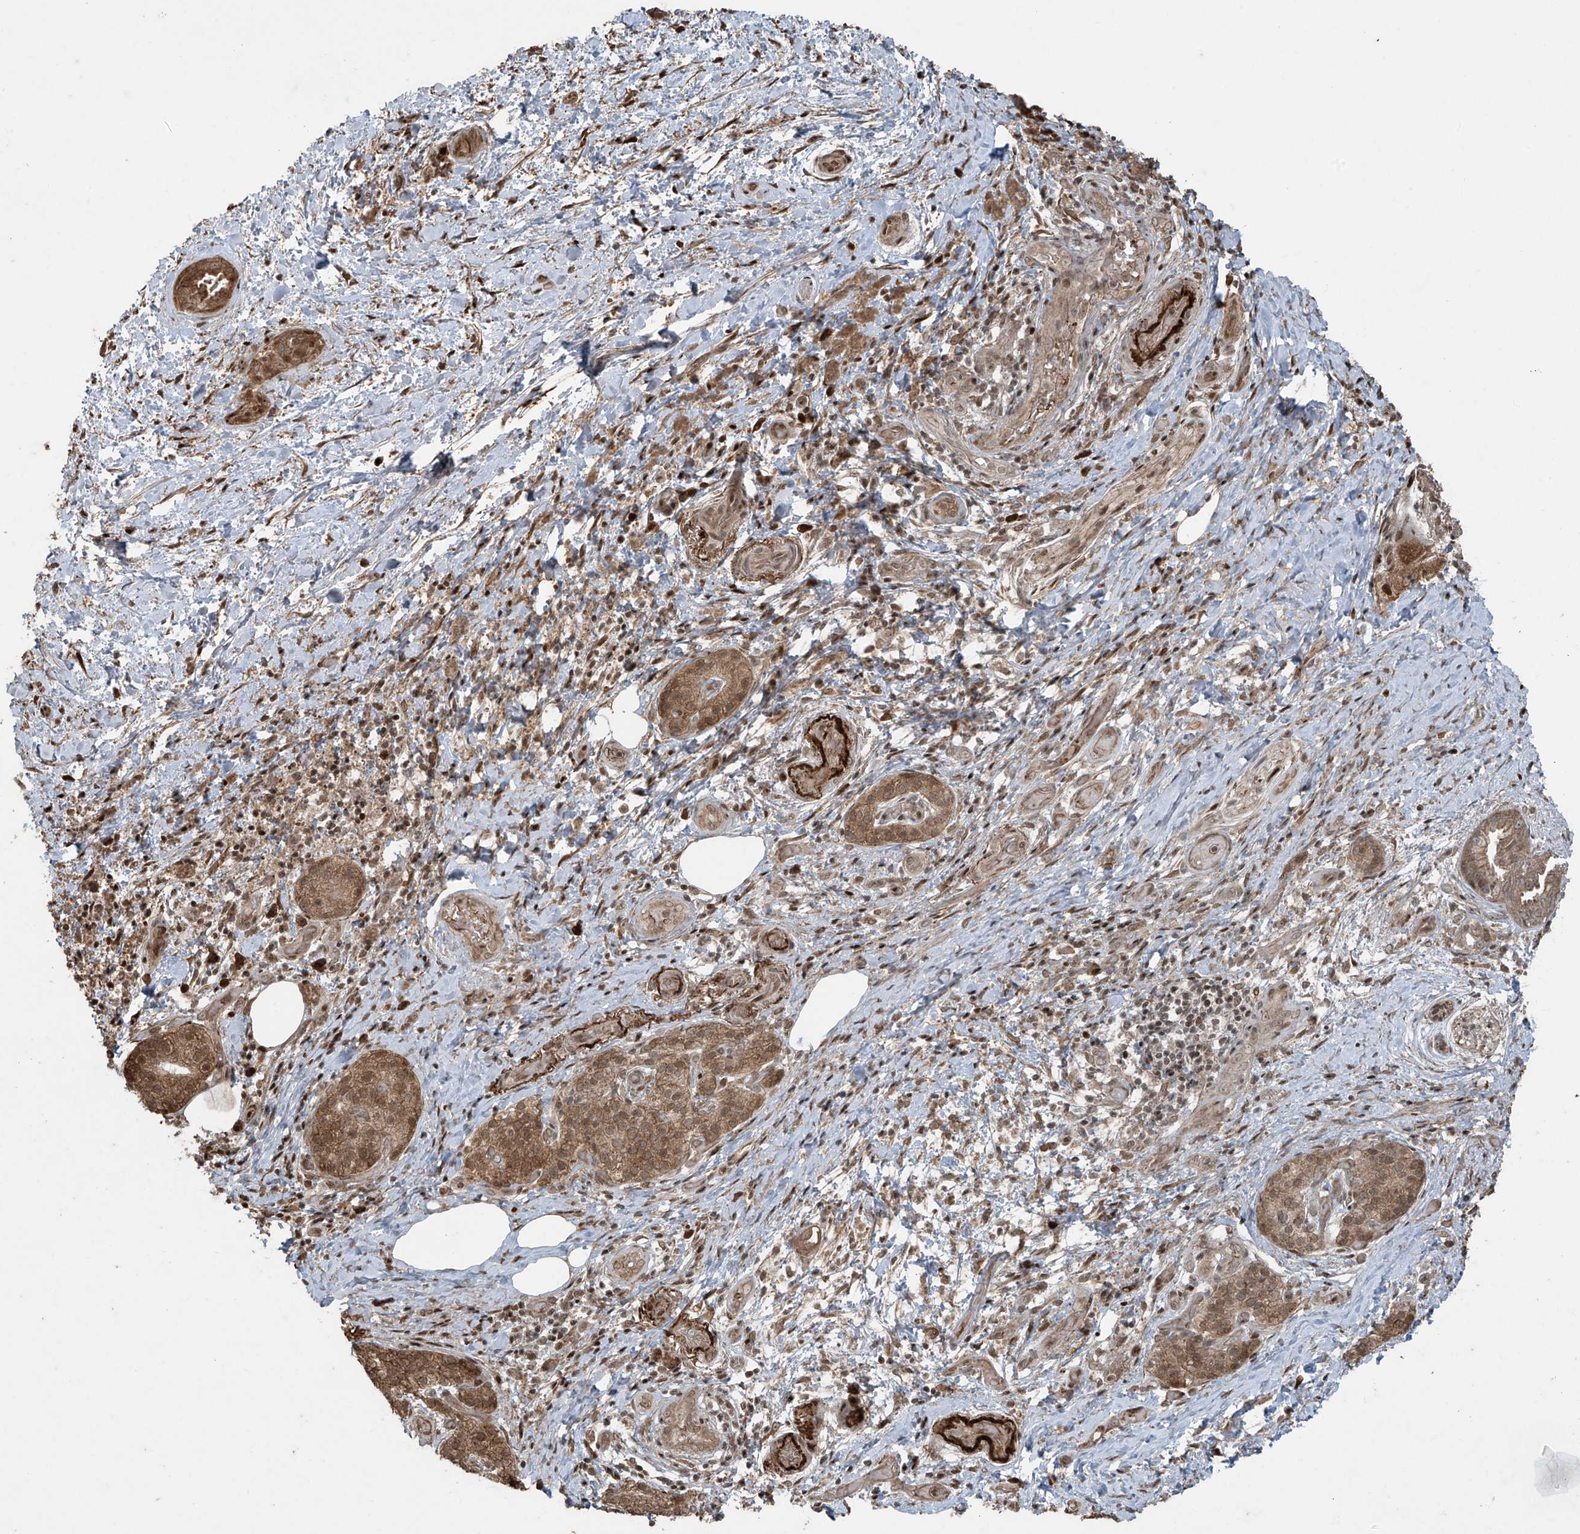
{"staining": {"intensity": "moderate", "quantity": ">75%", "location": "cytoplasmic/membranous,nuclear"}, "tissue": "pancreatic cancer", "cell_type": "Tumor cells", "image_type": "cancer", "snomed": [{"axis": "morphology", "description": "Normal tissue, NOS"}, {"axis": "morphology", "description": "Adenocarcinoma, NOS"}, {"axis": "topography", "description": "Pancreas"}, {"axis": "topography", "description": "Peripheral nerve tissue"}], "caption": "The photomicrograph demonstrates staining of pancreatic cancer, revealing moderate cytoplasmic/membranous and nuclear protein expression (brown color) within tumor cells.", "gene": "TTC22", "patient": {"sex": "female", "age": 63}}